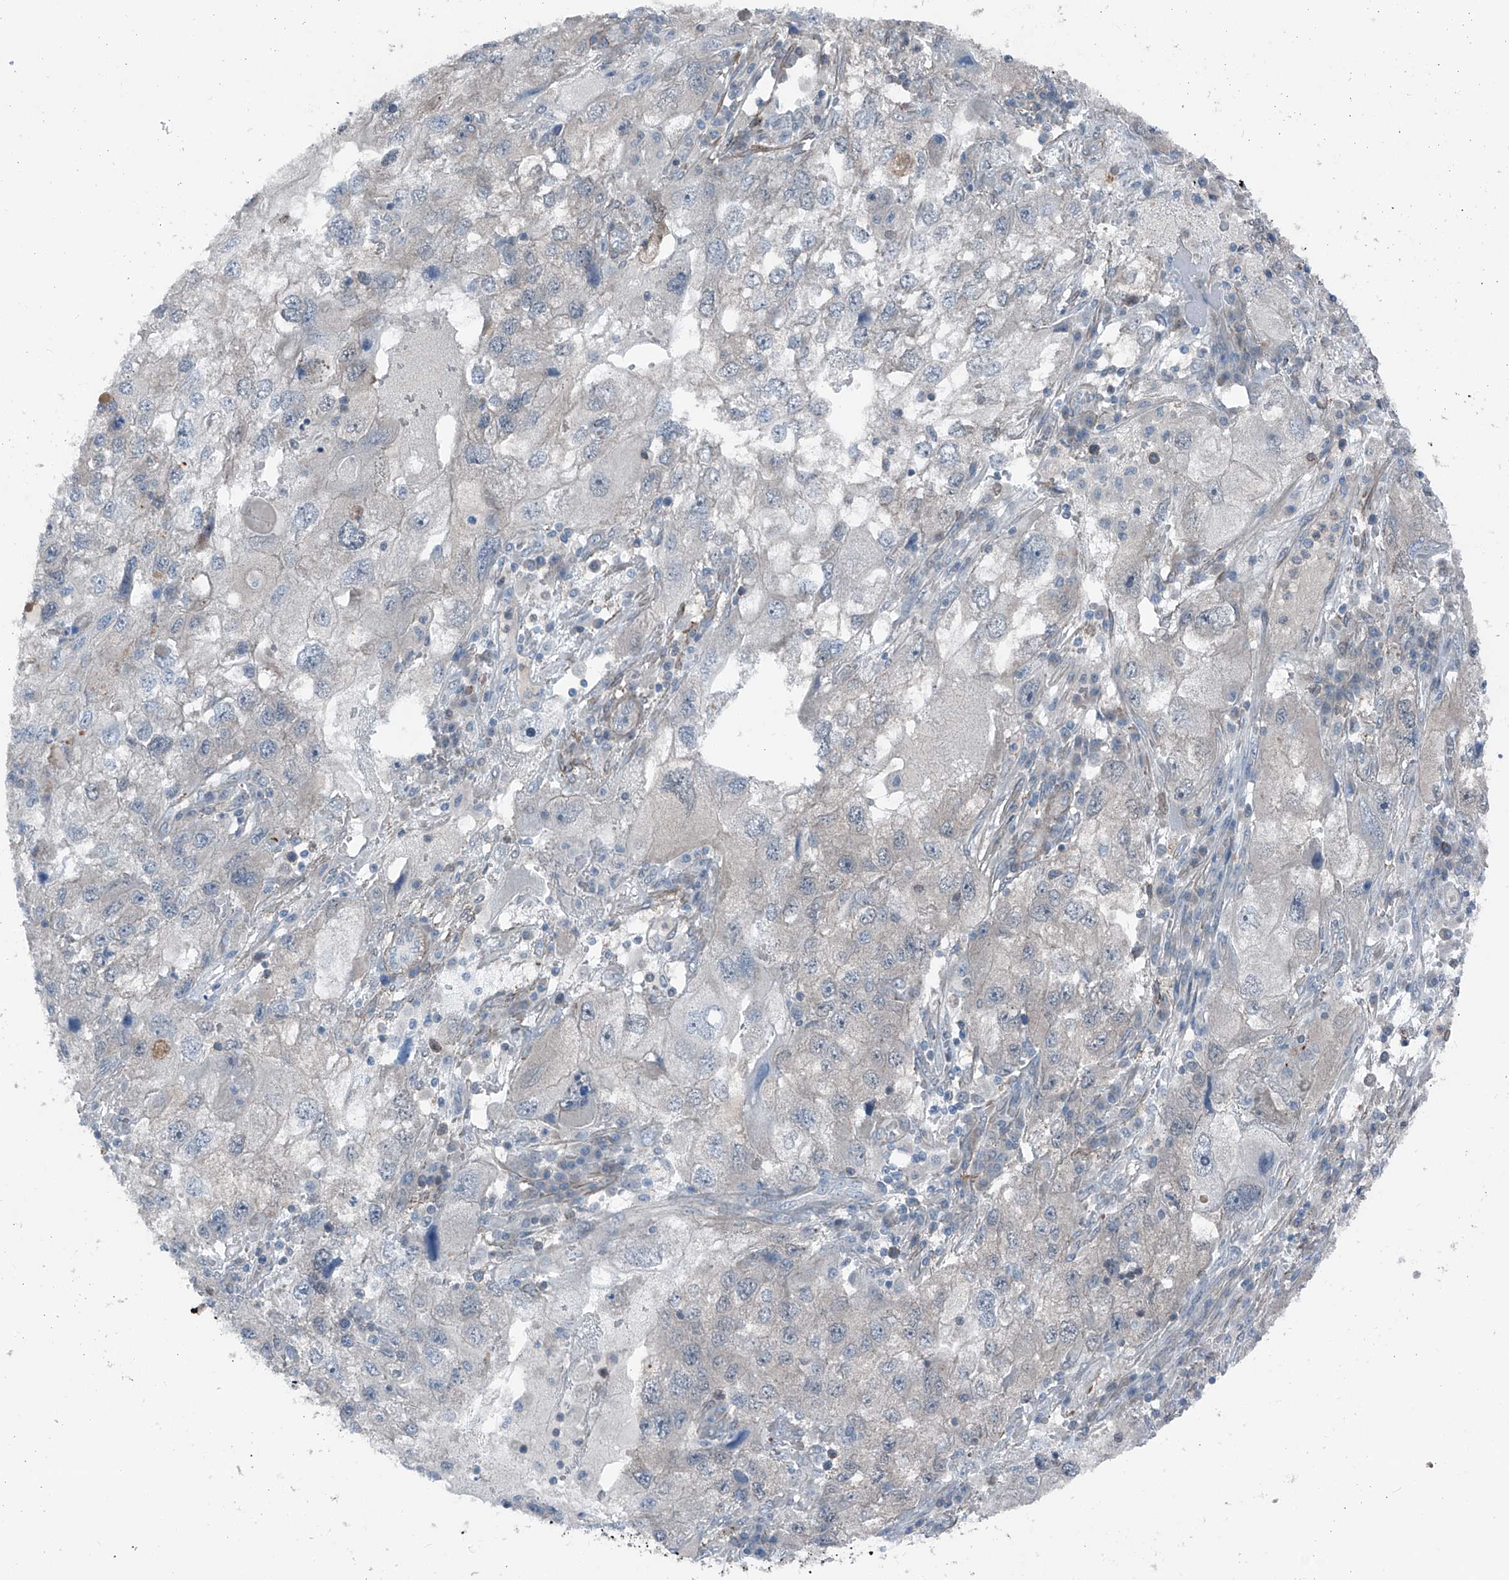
{"staining": {"intensity": "negative", "quantity": "none", "location": "none"}, "tissue": "endometrial cancer", "cell_type": "Tumor cells", "image_type": "cancer", "snomed": [{"axis": "morphology", "description": "Adenocarcinoma, NOS"}, {"axis": "topography", "description": "Endometrium"}], "caption": "Tumor cells show no significant expression in endometrial cancer. The staining is performed using DAB (3,3'-diaminobenzidine) brown chromogen with nuclei counter-stained in using hematoxylin.", "gene": "HSPB11", "patient": {"sex": "female", "age": 49}}